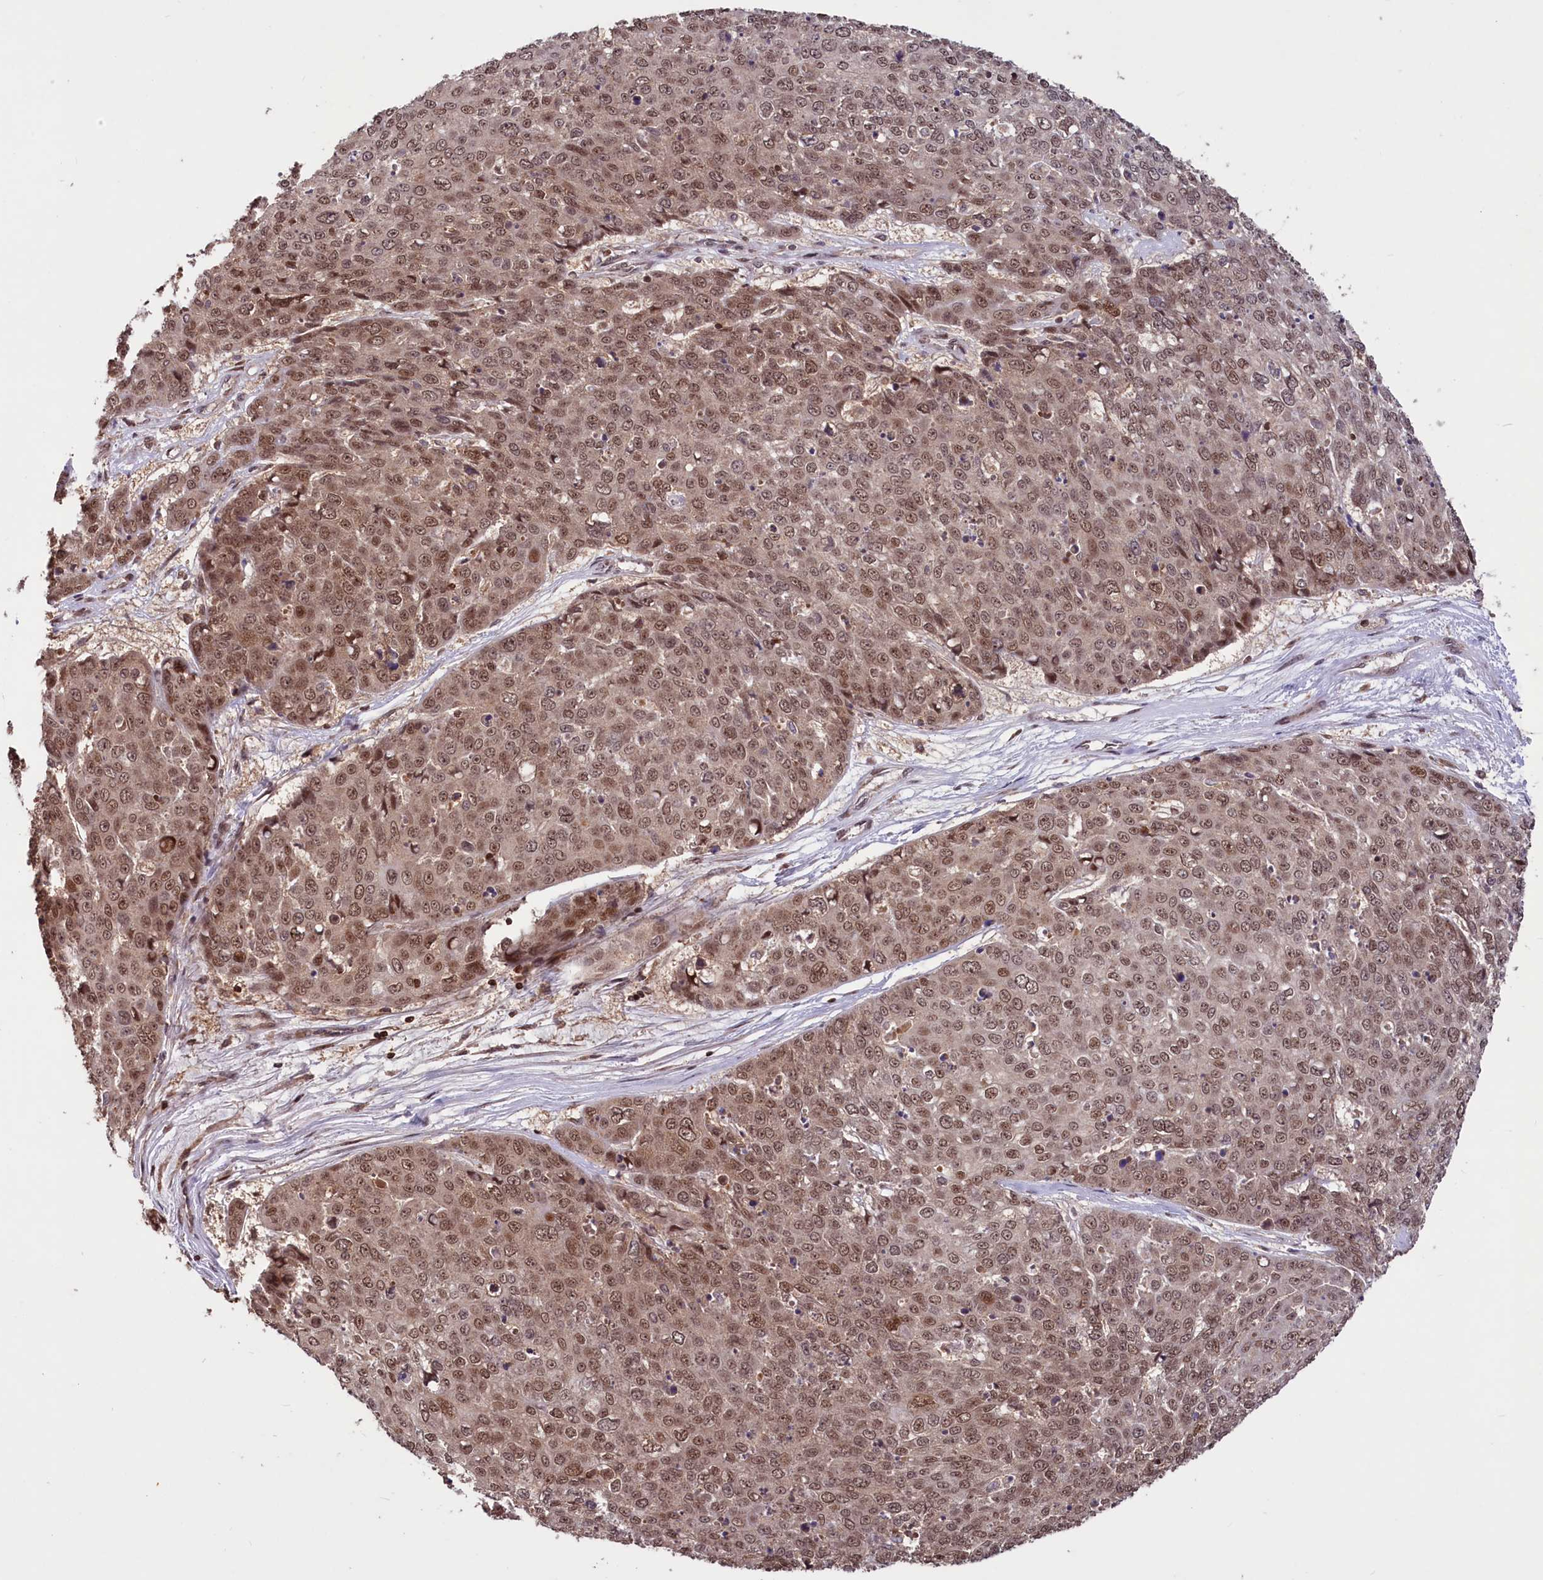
{"staining": {"intensity": "moderate", "quantity": ">75%", "location": "cytoplasmic/membranous,nuclear"}, "tissue": "skin cancer", "cell_type": "Tumor cells", "image_type": "cancer", "snomed": [{"axis": "morphology", "description": "Squamous cell carcinoma, NOS"}, {"axis": "topography", "description": "Skin"}], "caption": "Immunohistochemical staining of human skin cancer demonstrates medium levels of moderate cytoplasmic/membranous and nuclear expression in approximately >75% of tumor cells.", "gene": "PHC3", "patient": {"sex": "male", "age": 71}}